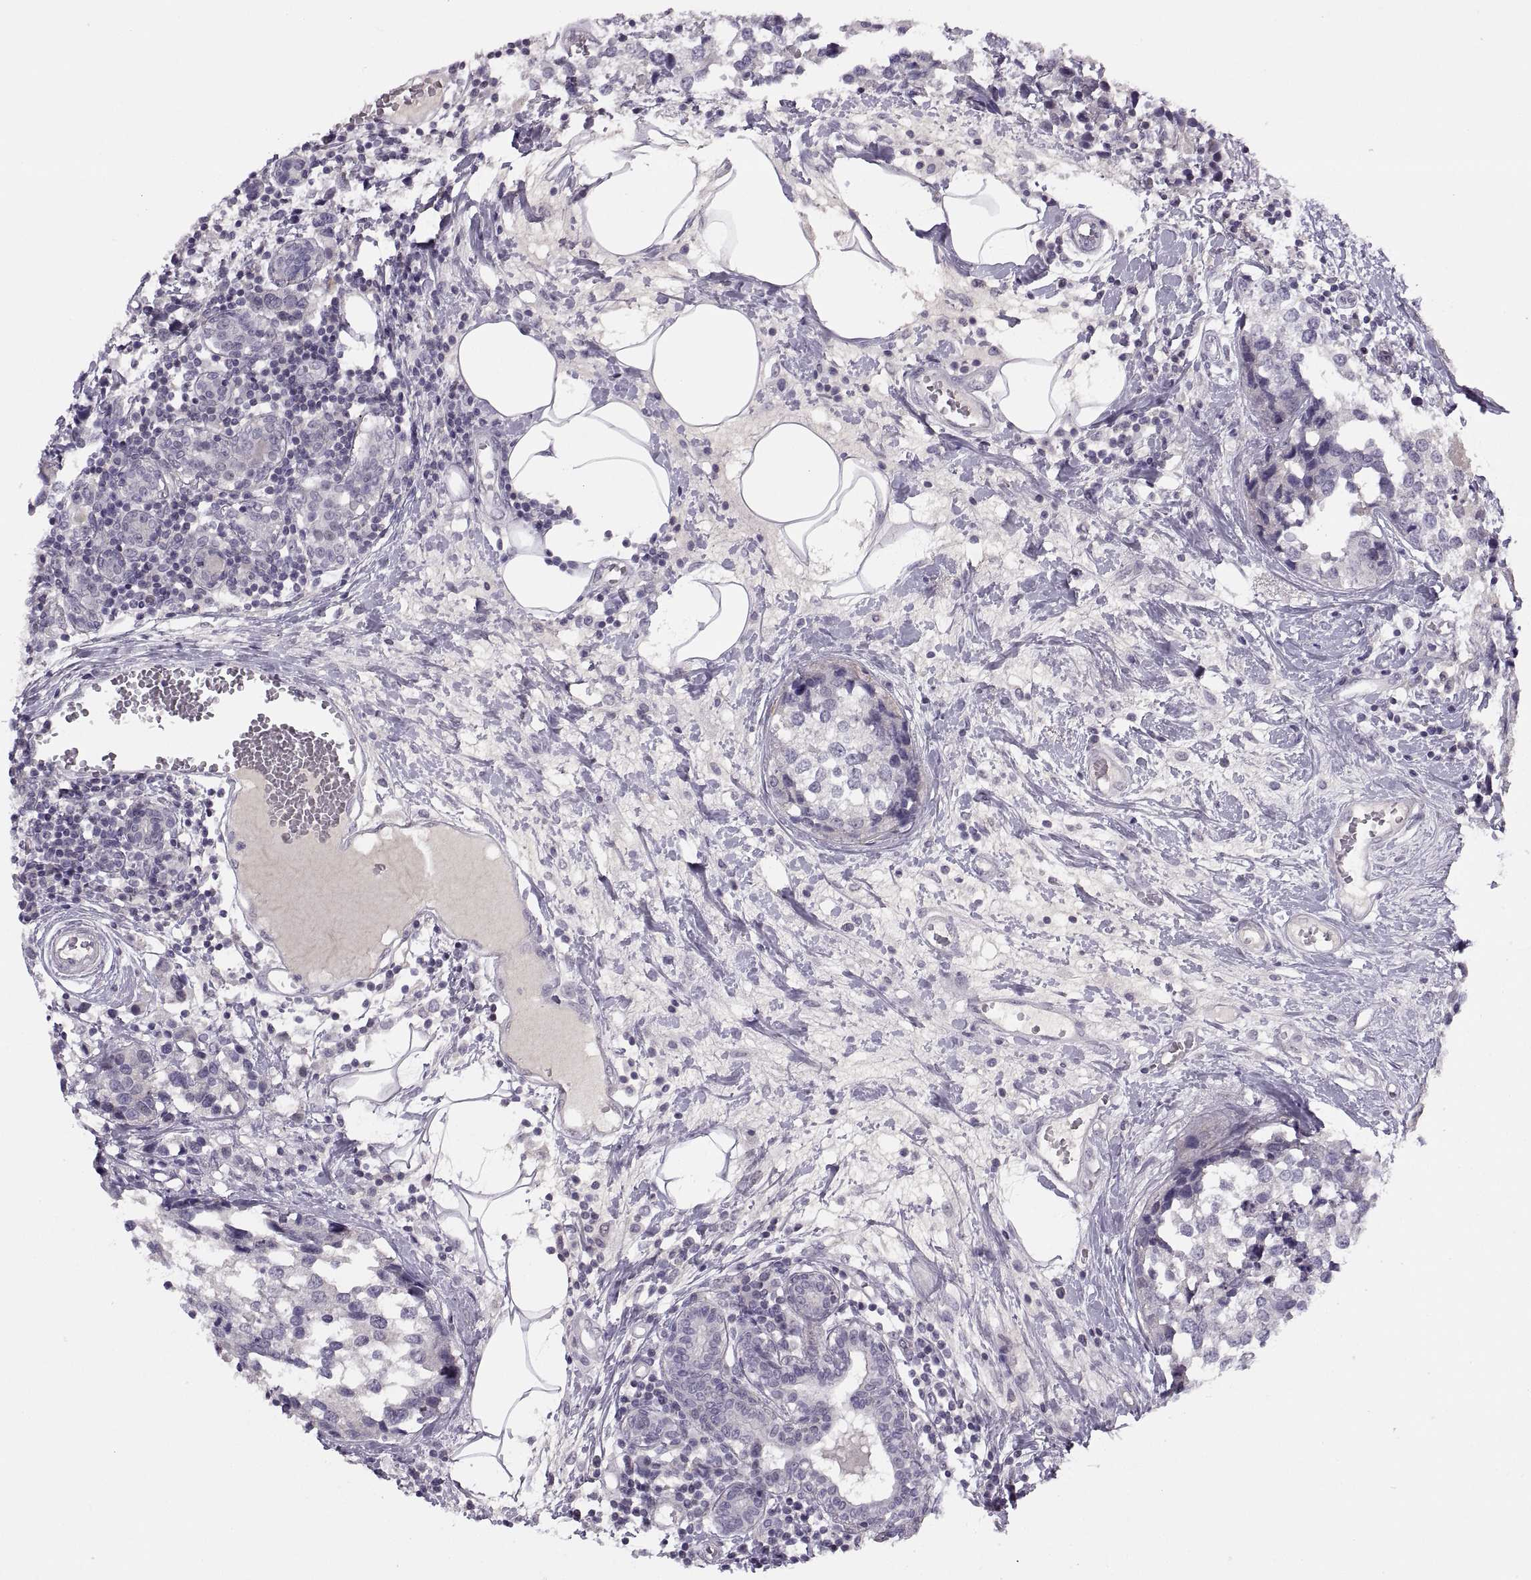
{"staining": {"intensity": "negative", "quantity": "none", "location": "none"}, "tissue": "breast cancer", "cell_type": "Tumor cells", "image_type": "cancer", "snomed": [{"axis": "morphology", "description": "Lobular carcinoma"}, {"axis": "topography", "description": "Breast"}], "caption": "This is a histopathology image of IHC staining of breast cancer (lobular carcinoma), which shows no staining in tumor cells.", "gene": "CHCT1", "patient": {"sex": "female", "age": 59}}